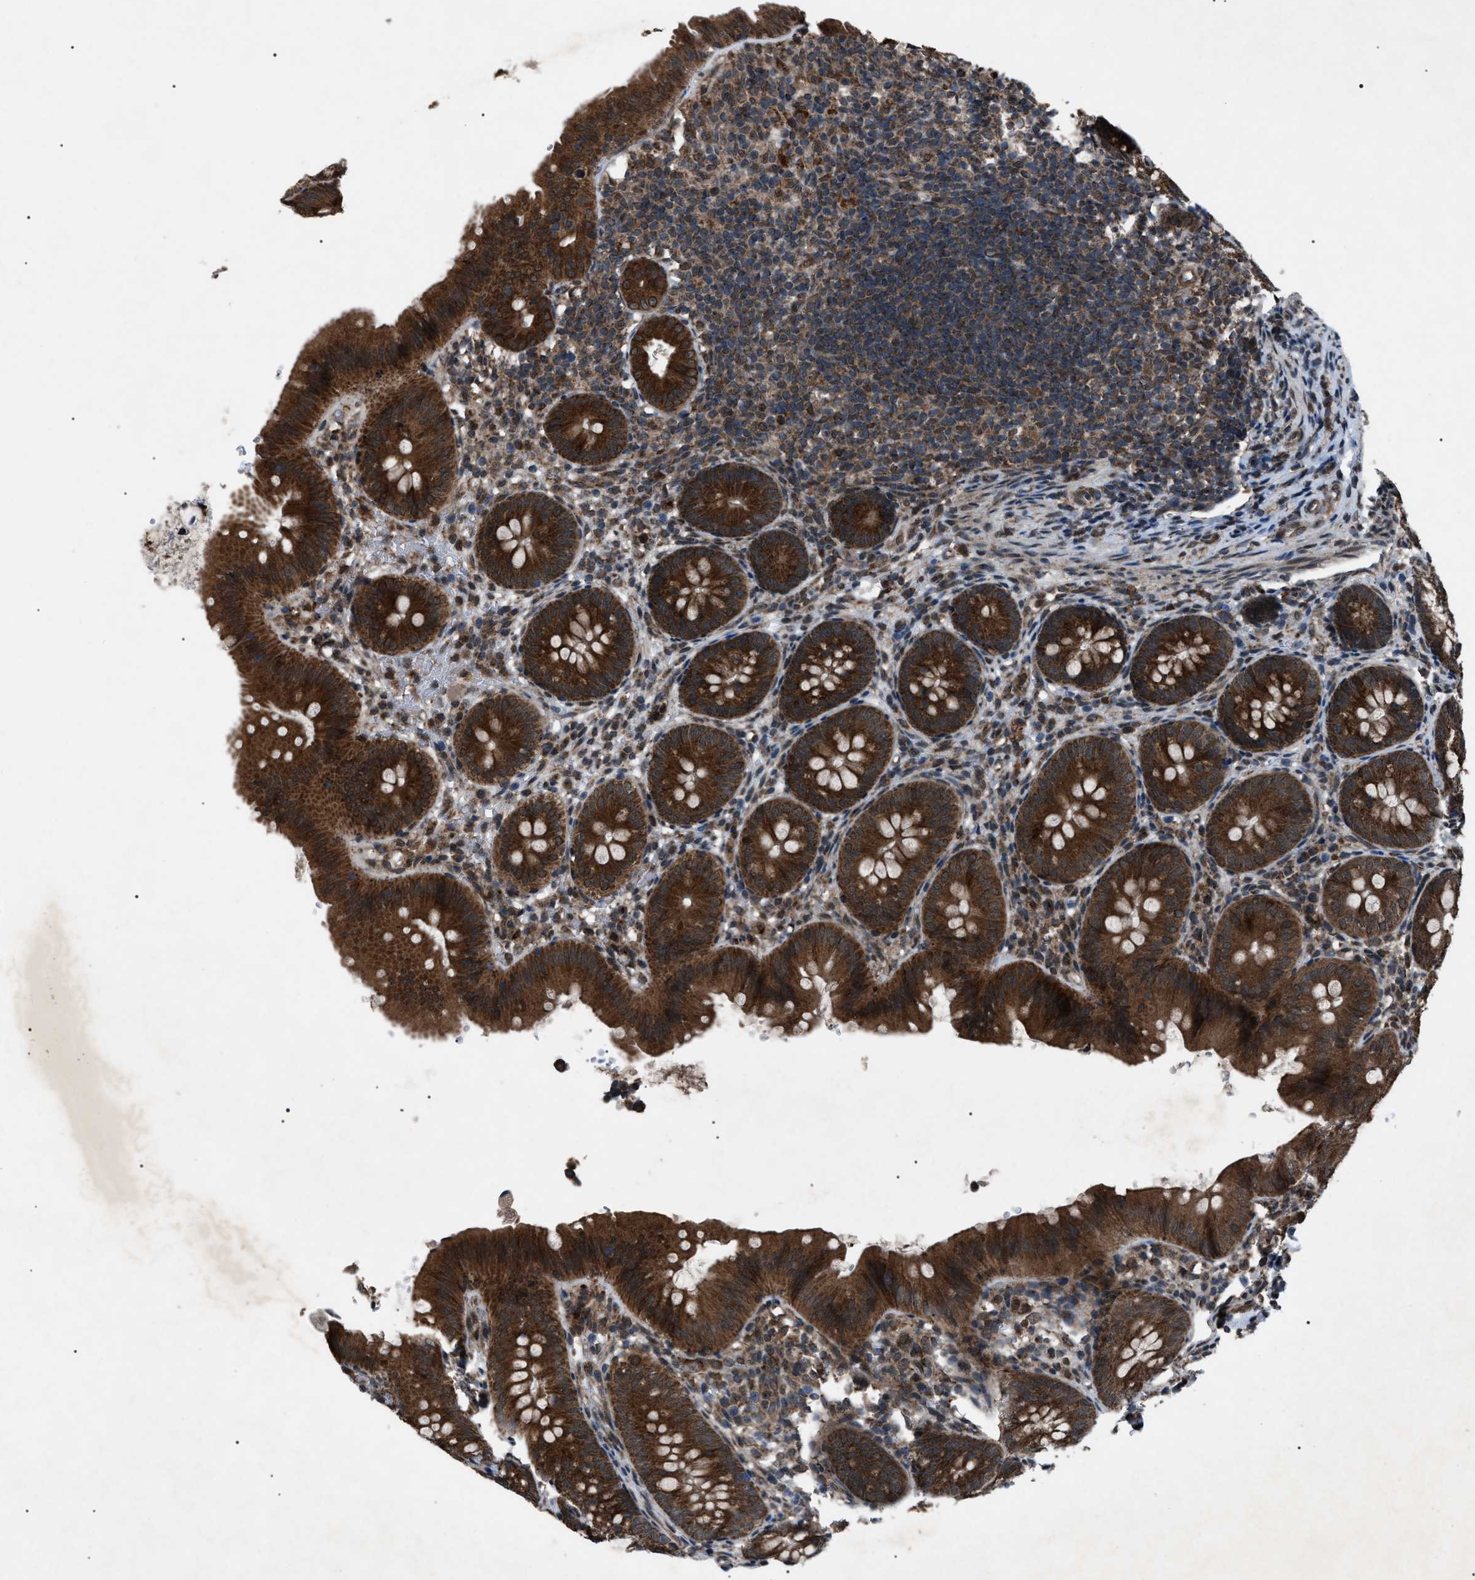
{"staining": {"intensity": "strong", "quantity": ">75%", "location": "cytoplasmic/membranous"}, "tissue": "appendix", "cell_type": "Glandular cells", "image_type": "normal", "snomed": [{"axis": "morphology", "description": "Normal tissue, NOS"}, {"axis": "topography", "description": "Appendix"}], "caption": "Immunohistochemical staining of normal appendix displays high levels of strong cytoplasmic/membranous expression in about >75% of glandular cells.", "gene": "ZFAND2A", "patient": {"sex": "male", "age": 1}}